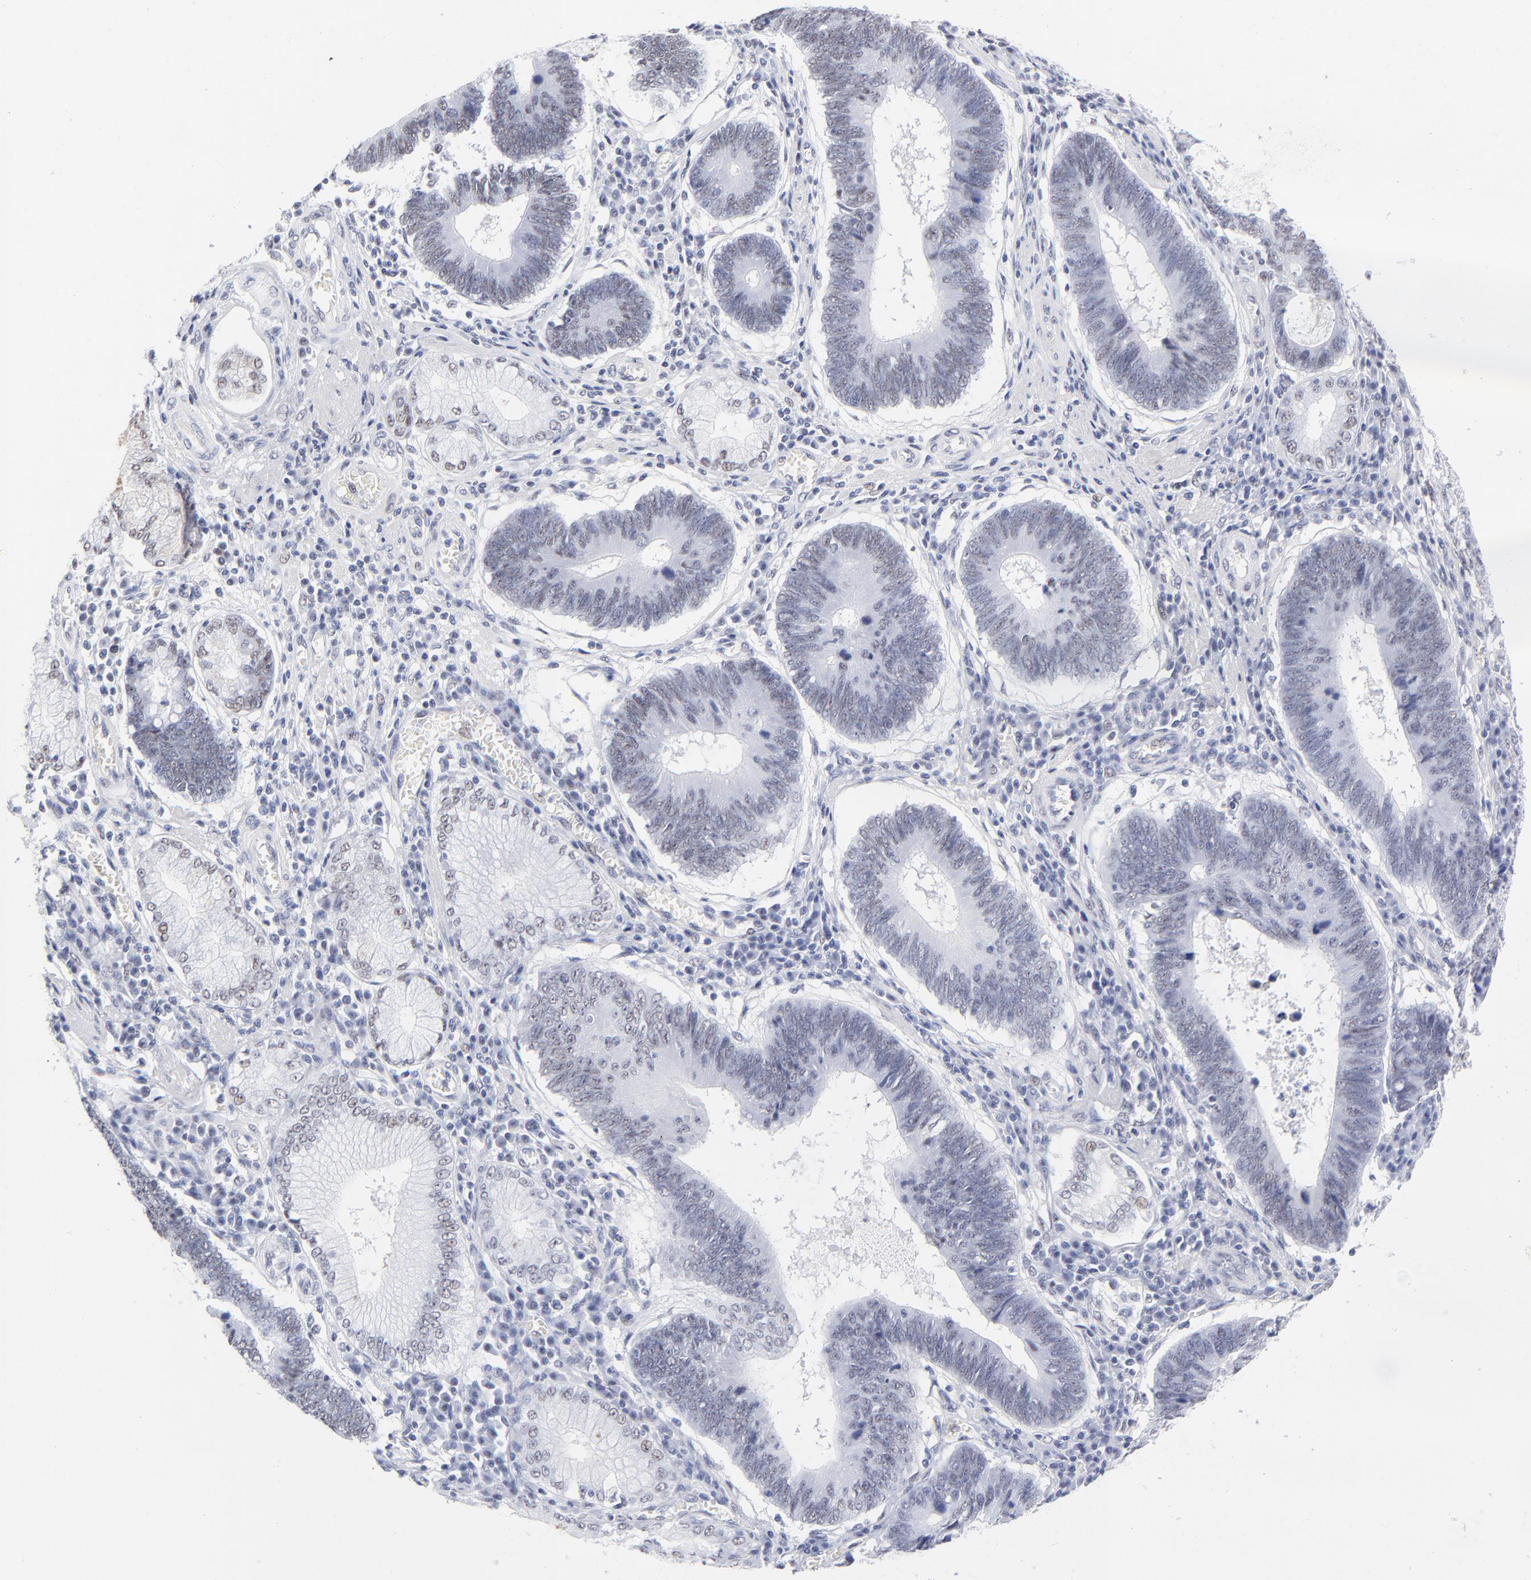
{"staining": {"intensity": "weak", "quantity": "<25%", "location": "nuclear"}, "tissue": "stomach cancer", "cell_type": "Tumor cells", "image_type": "cancer", "snomed": [{"axis": "morphology", "description": "Adenocarcinoma, NOS"}, {"axis": "topography", "description": "Stomach"}], "caption": "The image demonstrates no significant staining in tumor cells of stomach cancer (adenocarcinoma).", "gene": "SNRPB", "patient": {"sex": "male", "age": 59}}